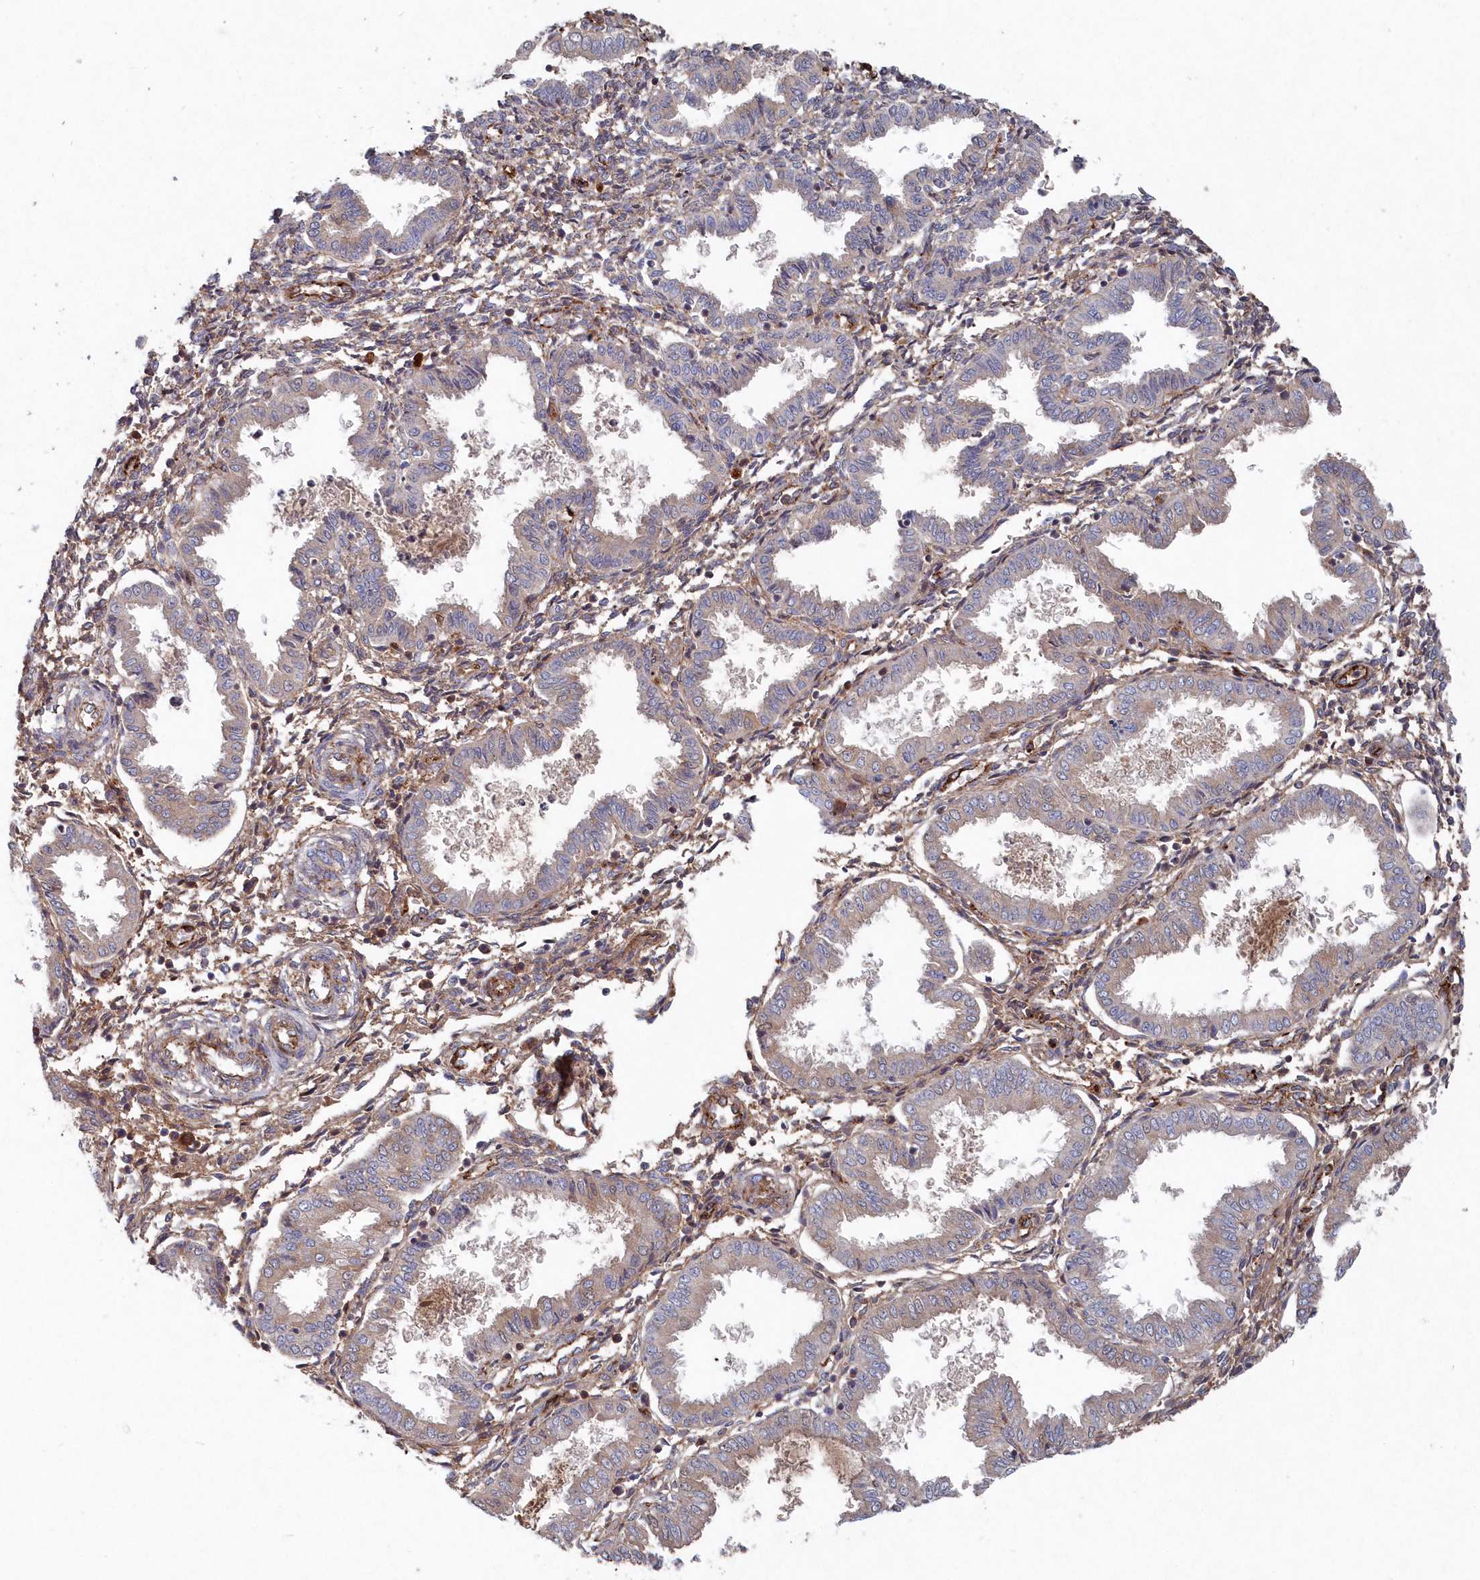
{"staining": {"intensity": "moderate", "quantity": "25%-75%", "location": "cytoplasmic/membranous"}, "tissue": "endometrium", "cell_type": "Cells in endometrial stroma", "image_type": "normal", "snomed": [{"axis": "morphology", "description": "Normal tissue, NOS"}, {"axis": "topography", "description": "Endometrium"}], "caption": "This photomicrograph displays unremarkable endometrium stained with immunohistochemistry (IHC) to label a protein in brown. The cytoplasmic/membranous of cells in endometrial stroma show moderate positivity for the protein. Nuclei are counter-stained blue.", "gene": "ABHD14B", "patient": {"sex": "female", "age": 33}}